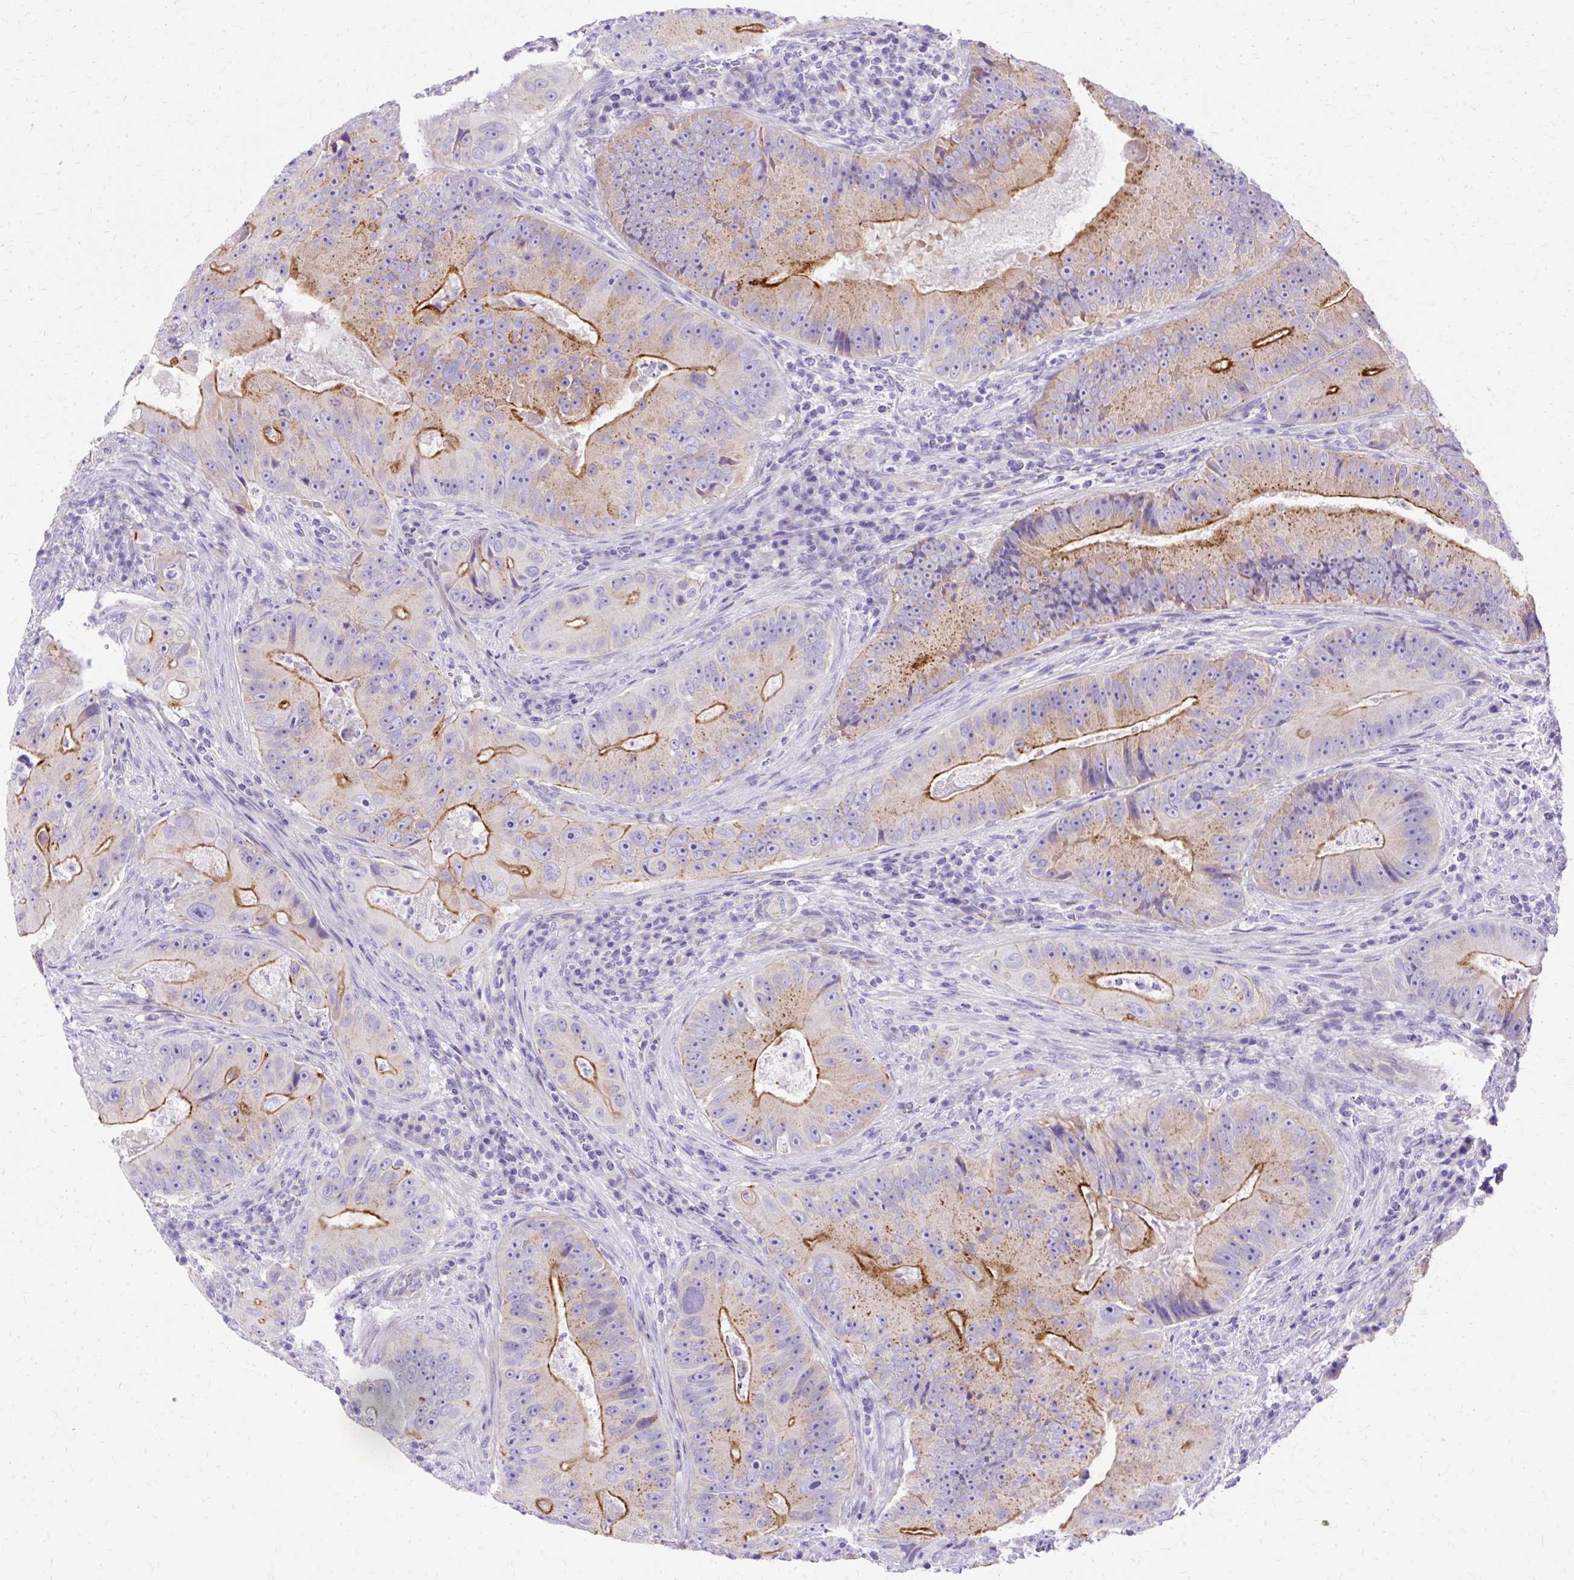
{"staining": {"intensity": "moderate", "quantity": "25%-75%", "location": "cytoplasmic/membranous"}, "tissue": "colorectal cancer", "cell_type": "Tumor cells", "image_type": "cancer", "snomed": [{"axis": "morphology", "description": "Adenocarcinoma, NOS"}, {"axis": "topography", "description": "Colon"}], "caption": "Brown immunohistochemical staining in adenocarcinoma (colorectal) displays moderate cytoplasmic/membranous positivity in approximately 25%-75% of tumor cells.", "gene": "MYO6", "patient": {"sex": "female", "age": 86}}